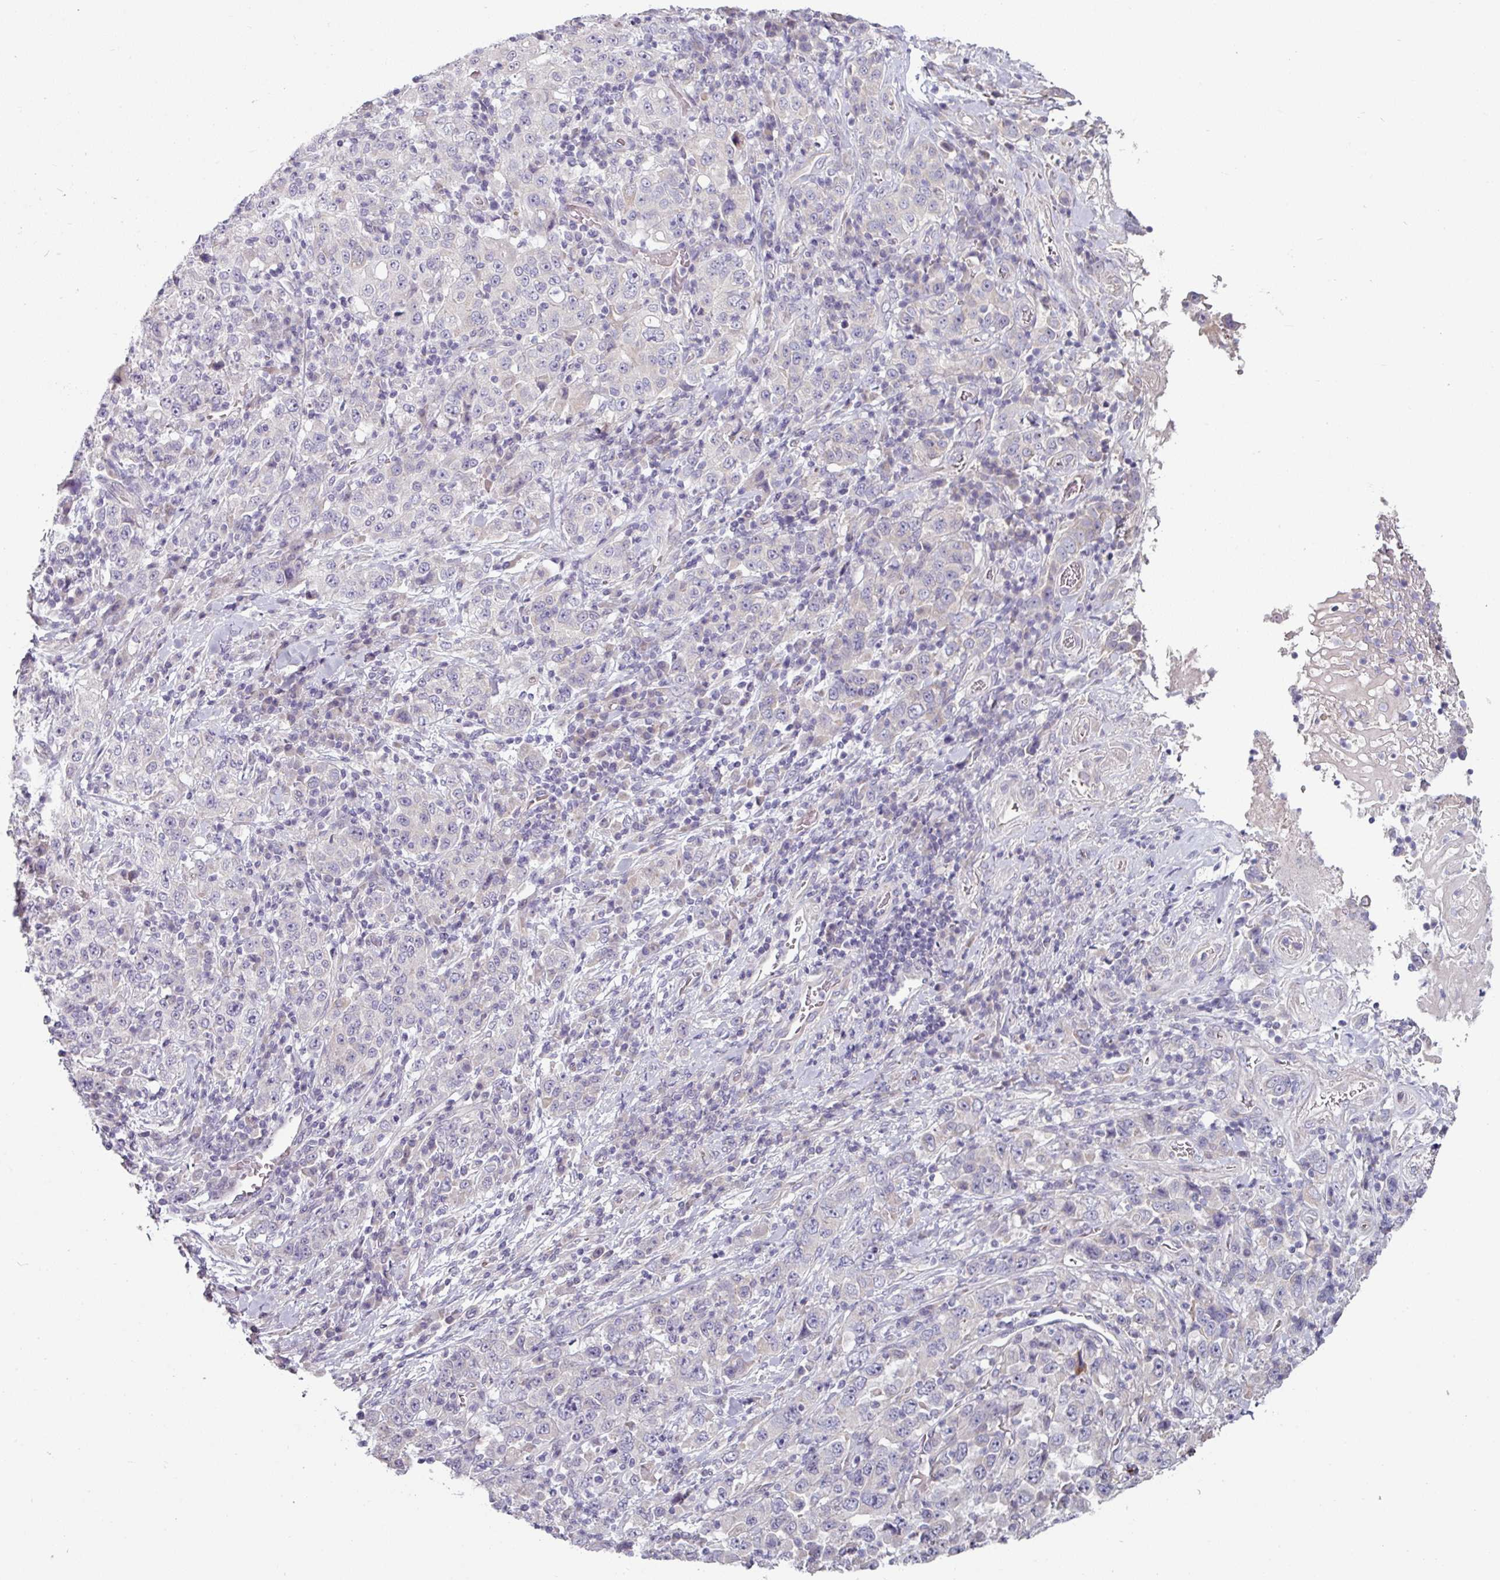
{"staining": {"intensity": "negative", "quantity": "none", "location": "none"}, "tissue": "stomach cancer", "cell_type": "Tumor cells", "image_type": "cancer", "snomed": [{"axis": "morphology", "description": "Normal tissue, NOS"}, {"axis": "morphology", "description": "Adenocarcinoma, NOS"}, {"axis": "topography", "description": "Stomach, upper"}, {"axis": "topography", "description": "Stomach"}], "caption": "This is a micrograph of immunohistochemistry staining of stomach cancer (adenocarcinoma), which shows no expression in tumor cells.", "gene": "MTMR14", "patient": {"sex": "male", "age": 59}}